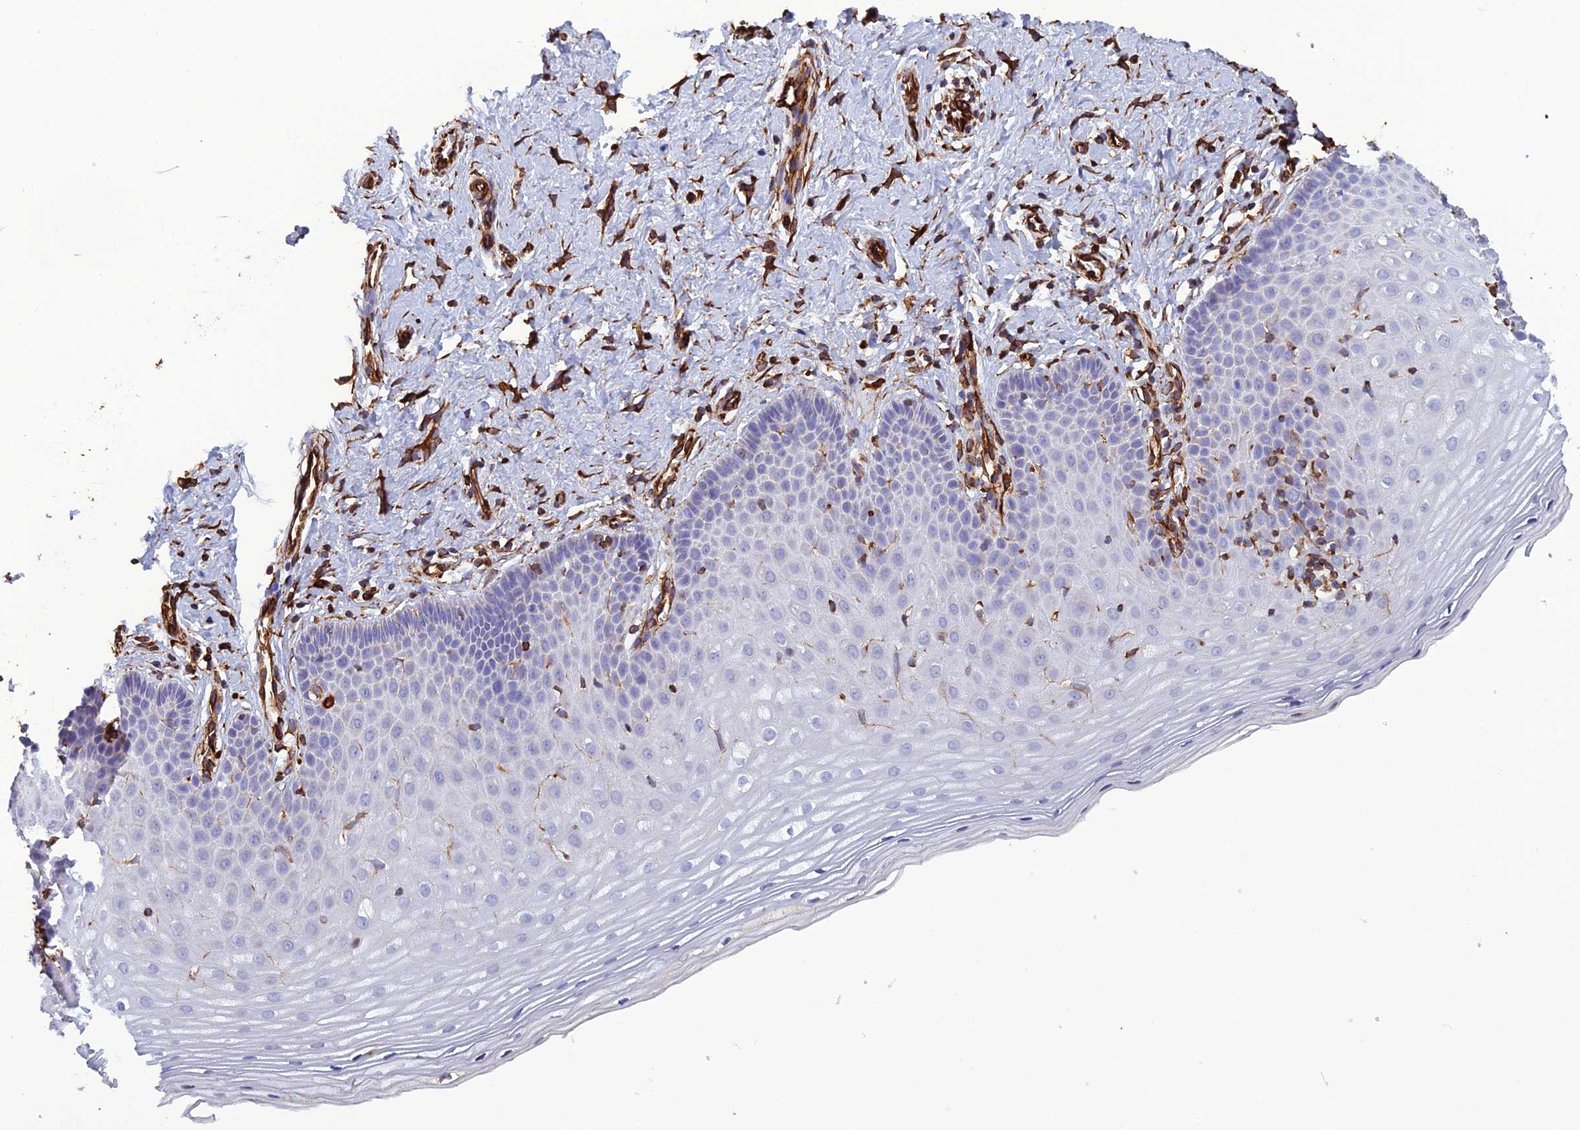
{"staining": {"intensity": "negative", "quantity": "none", "location": "none"}, "tissue": "cervix", "cell_type": "Glandular cells", "image_type": "normal", "snomed": [{"axis": "morphology", "description": "Normal tissue, NOS"}, {"axis": "topography", "description": "Cervix"}], "caption": "High power microscopy photomicrograph of an IHC photomicrograph of unremarkable cervix, revealing no significant positivity in glandular cells. (Immunohistochemistry, brightfield microscopy, high magnification).", "gene": "FBXL20", "patient": {"sex": "female", "age": 36}}